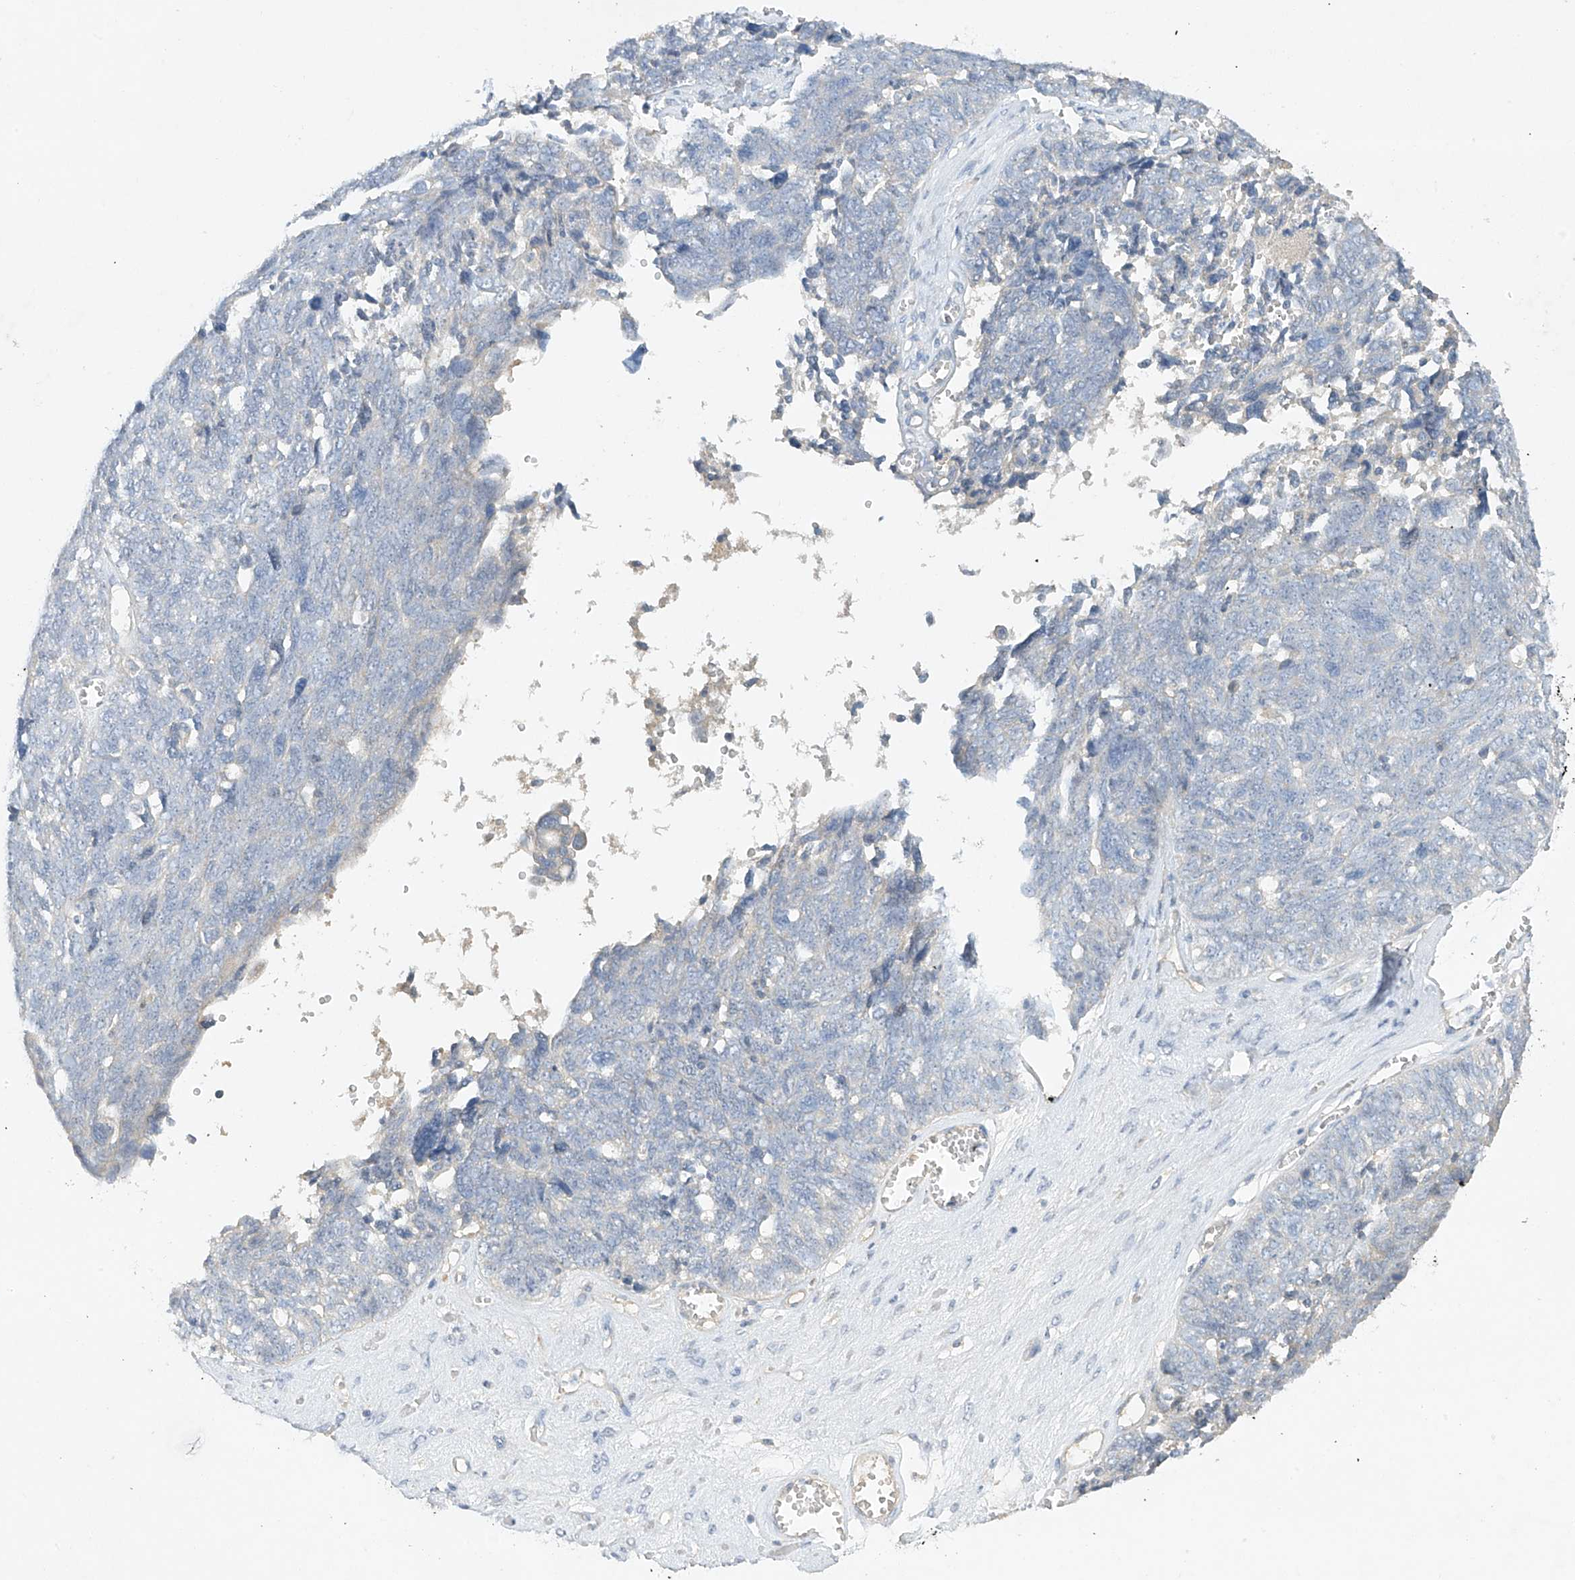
{"staining": {"intensity": "negative", "quantity": "none", "location": "none"}, "tissue": "ovarian cancer", "cell_type": "Tumor cells", "image_type": "cancer", "snomed": [{"axis": "morphology", "description": "Cystadenocarcinoma, serous, NOS"}, {"axis": "topography", "description": "Ovary"}], "caption": "Human ovarian serous cystadenocarcinoma stained for a protein using immunohistochemistry exhibits no expression in tumor cells.", "gene": "PRSS12", "patient": {"sex": "female", "age": 79}}